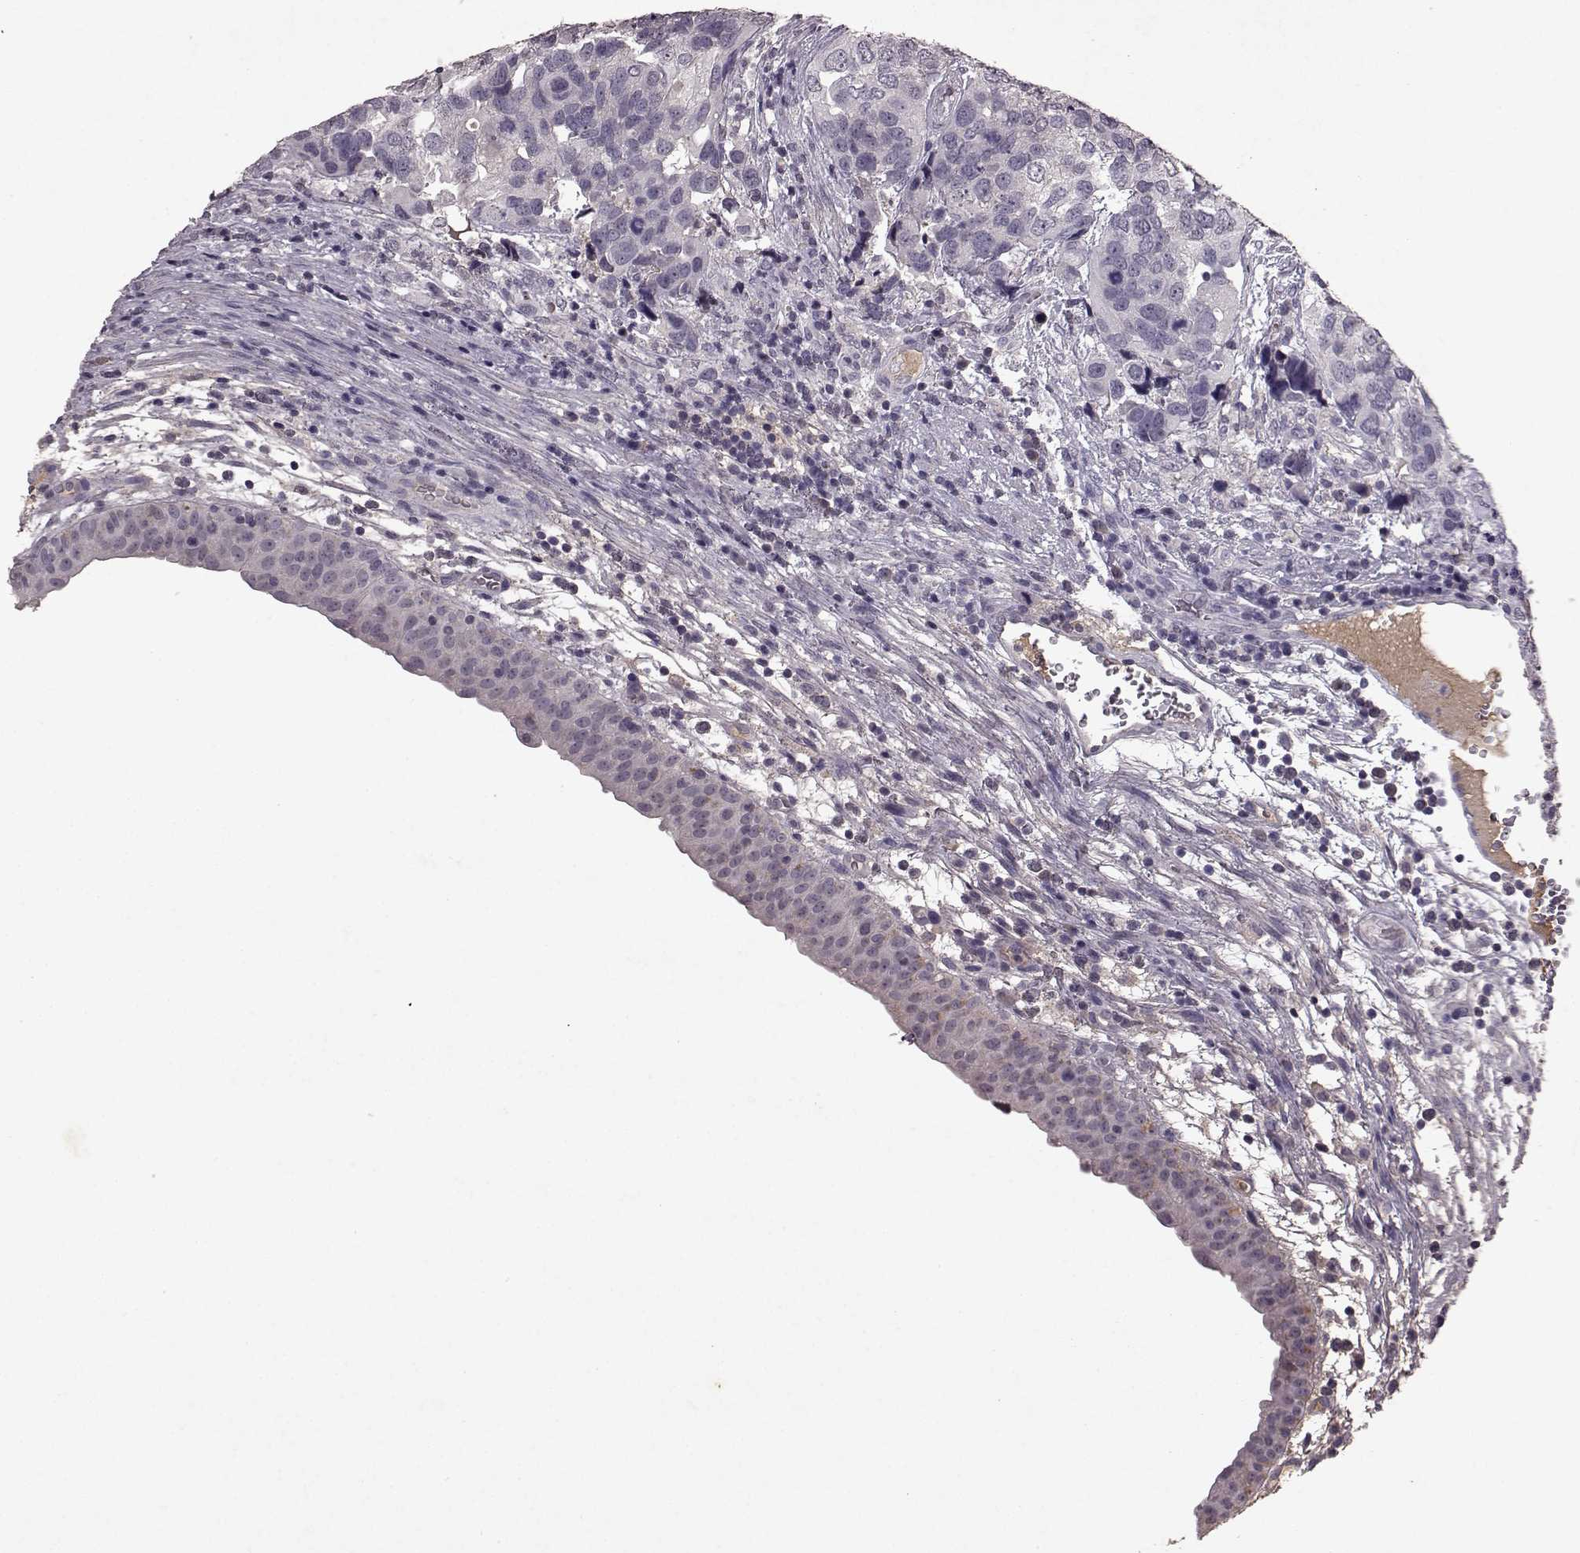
{"staining": {"intensity": "negative", "quantity": "none", "location": "none"}, "tissue": "urothelial cancer", "cell_type": "Tumor cells", "image_type": "cancer", "snomed": [{"axis": "morphology", "description": "Urothelial carcinoma, High grade"}, {"axis": "topography", "description": "Urinary bladder"}], "caption": "A micrograph of human high-grade urothelial carcinoma is negative for staining in tumor cells.", "gene": "FRRS1L", "patient": {"sex": "male", "age": 60}}